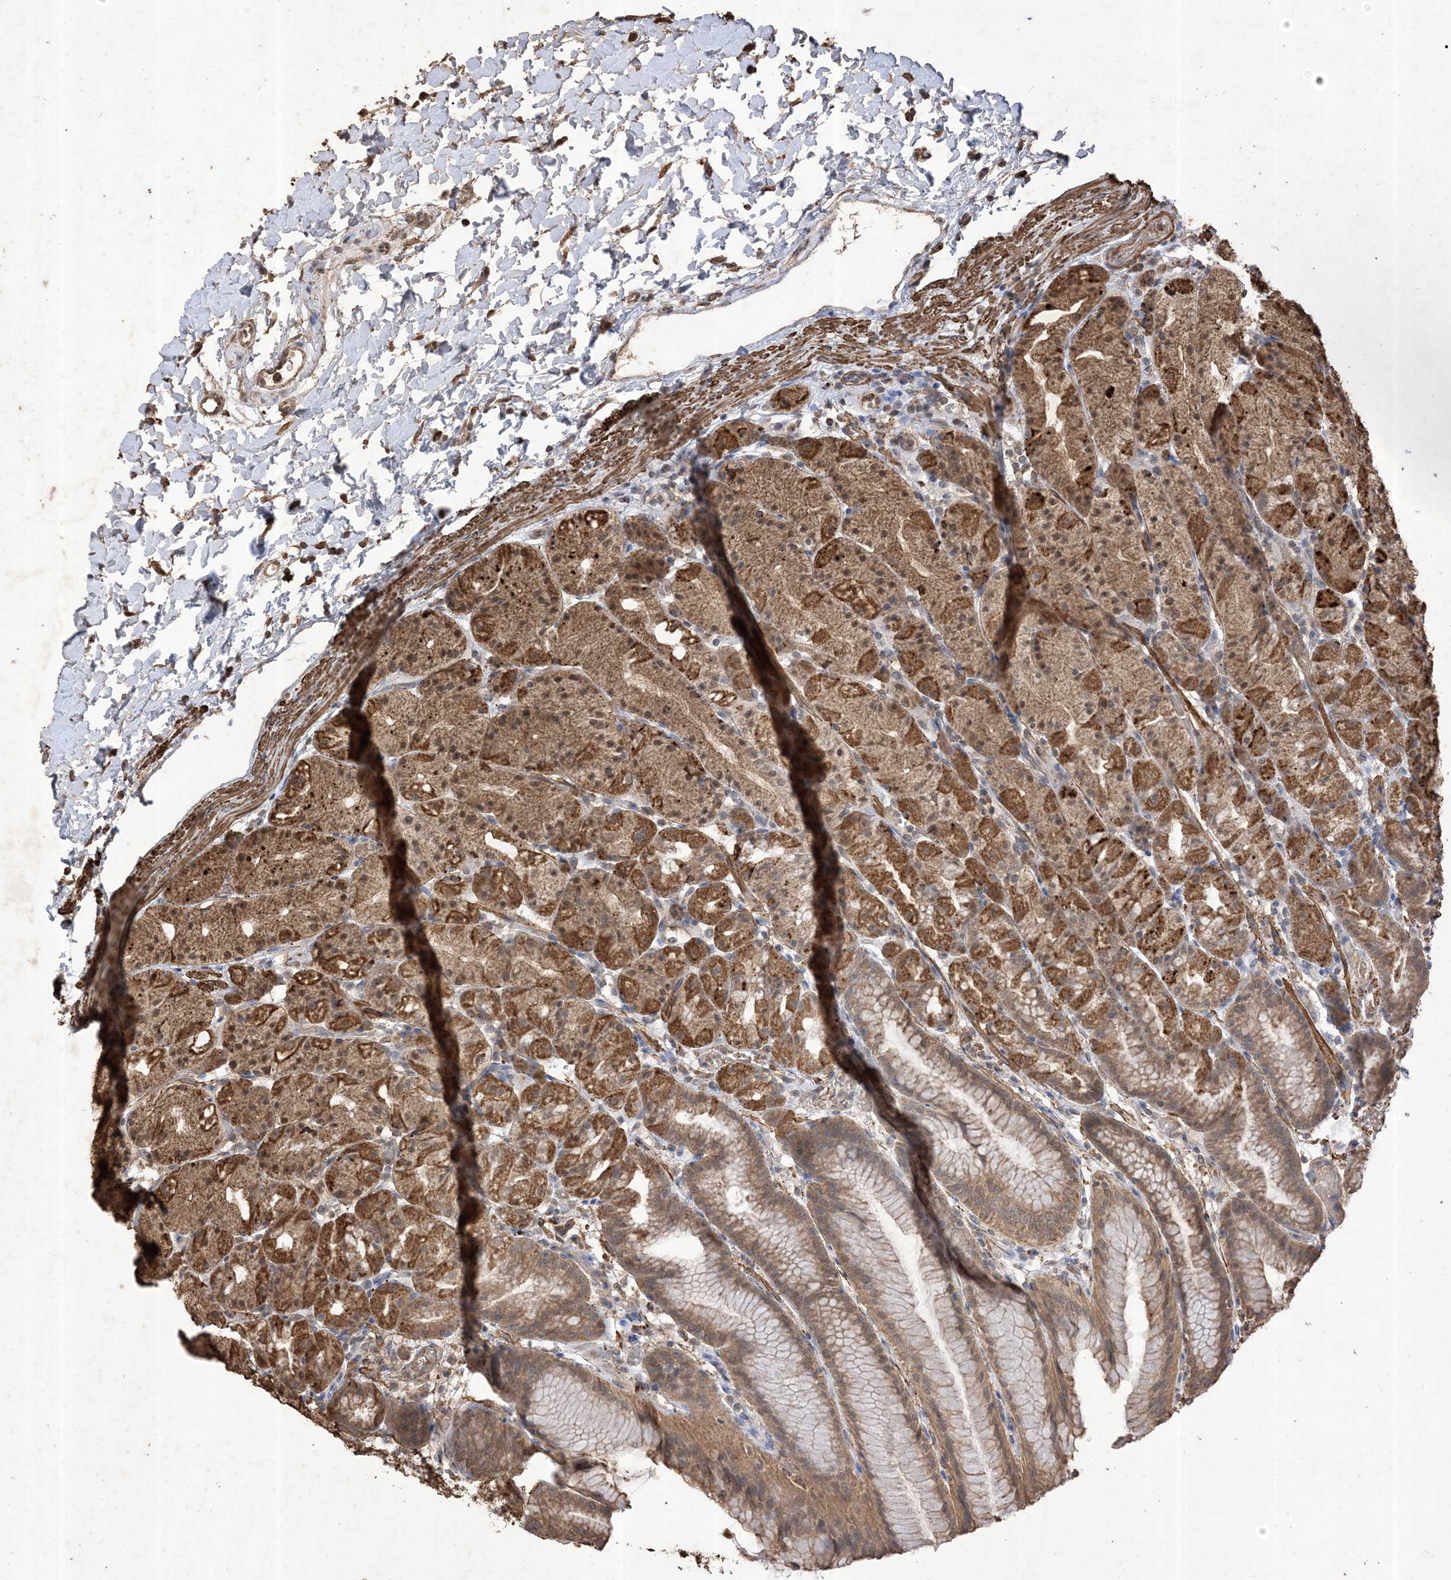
{"staining": {"intensity": "strong", "quantity": ">75%", "location": "cytoplasmic/membranous"}, "tissue": "stomach", "cell_type": "Glandular cells", "image_type": "normal", "snomed": [{"axis": "morphology", "description": "Normal tissue, NOS"}, {"axis": "topography", "description": "Stomach, upper"}], "caption": "Immunohistochemistry of unremarkable stomach displays high levels of strong cytoplasmic/membranous positivity in about >75% of glandular cells. (Brightfield microscopy of DAB IHC at high magnification).", "gene": "HPS4", "patient": {"sex": "male", "age": 48}}